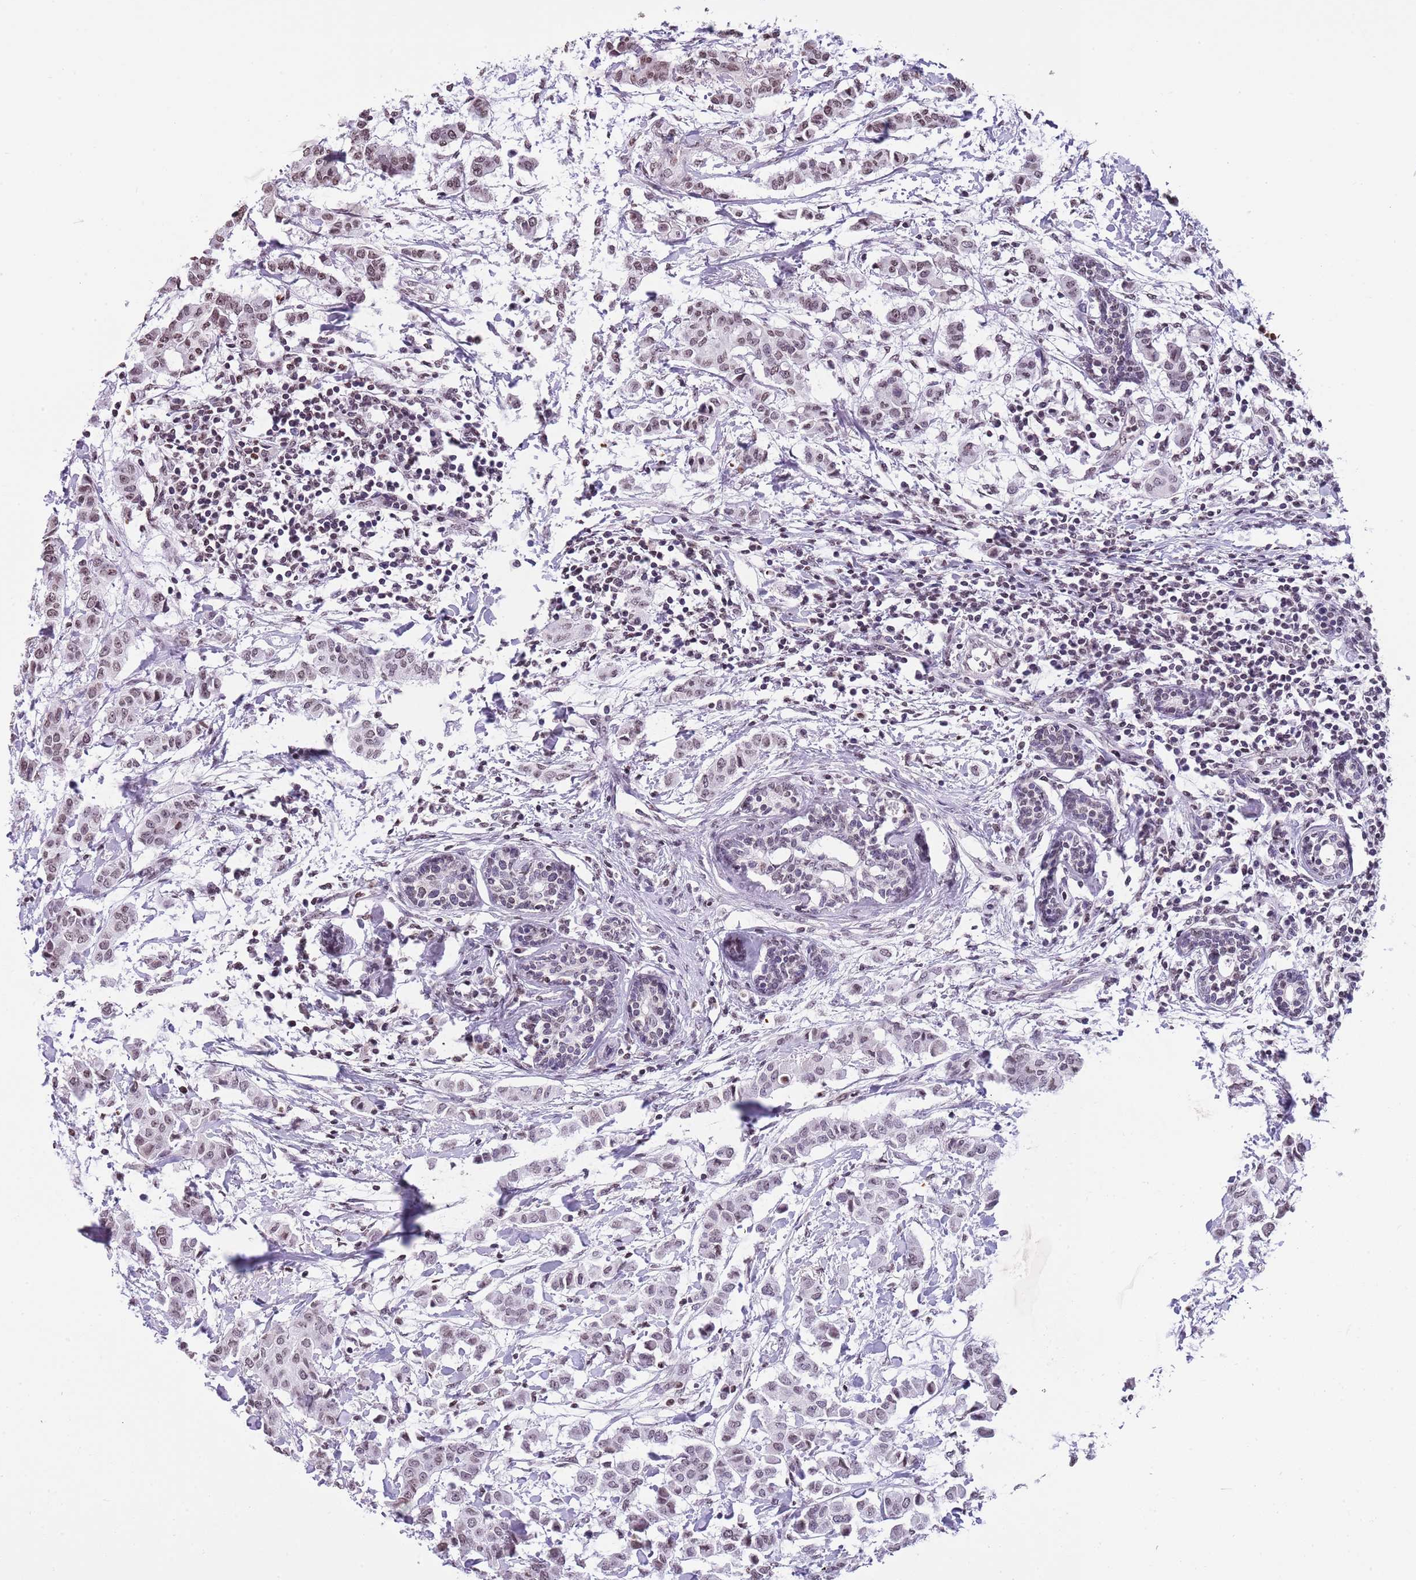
{"staining": {"intensity": "weak", "quantity": "25%-75%", "location": "nuclear"}, "tissue": "breast cancer", "cell_type": "Tumor cells", "image_type": "cancer", "snomed": [{"axis": "morphology", "description": "Duct carcinoma"}, {"axis": "topography", "description": "Breast"}], "caption": "IHC image of human infiltrating ductal carcinoma (breast) stained for a protein (brown), which reveals low levels of weak nuclear staining in approximately 25%-75% of tumor cells.", "gene": "KPNA3", "patient": {"sex": "female", "age": 40}}